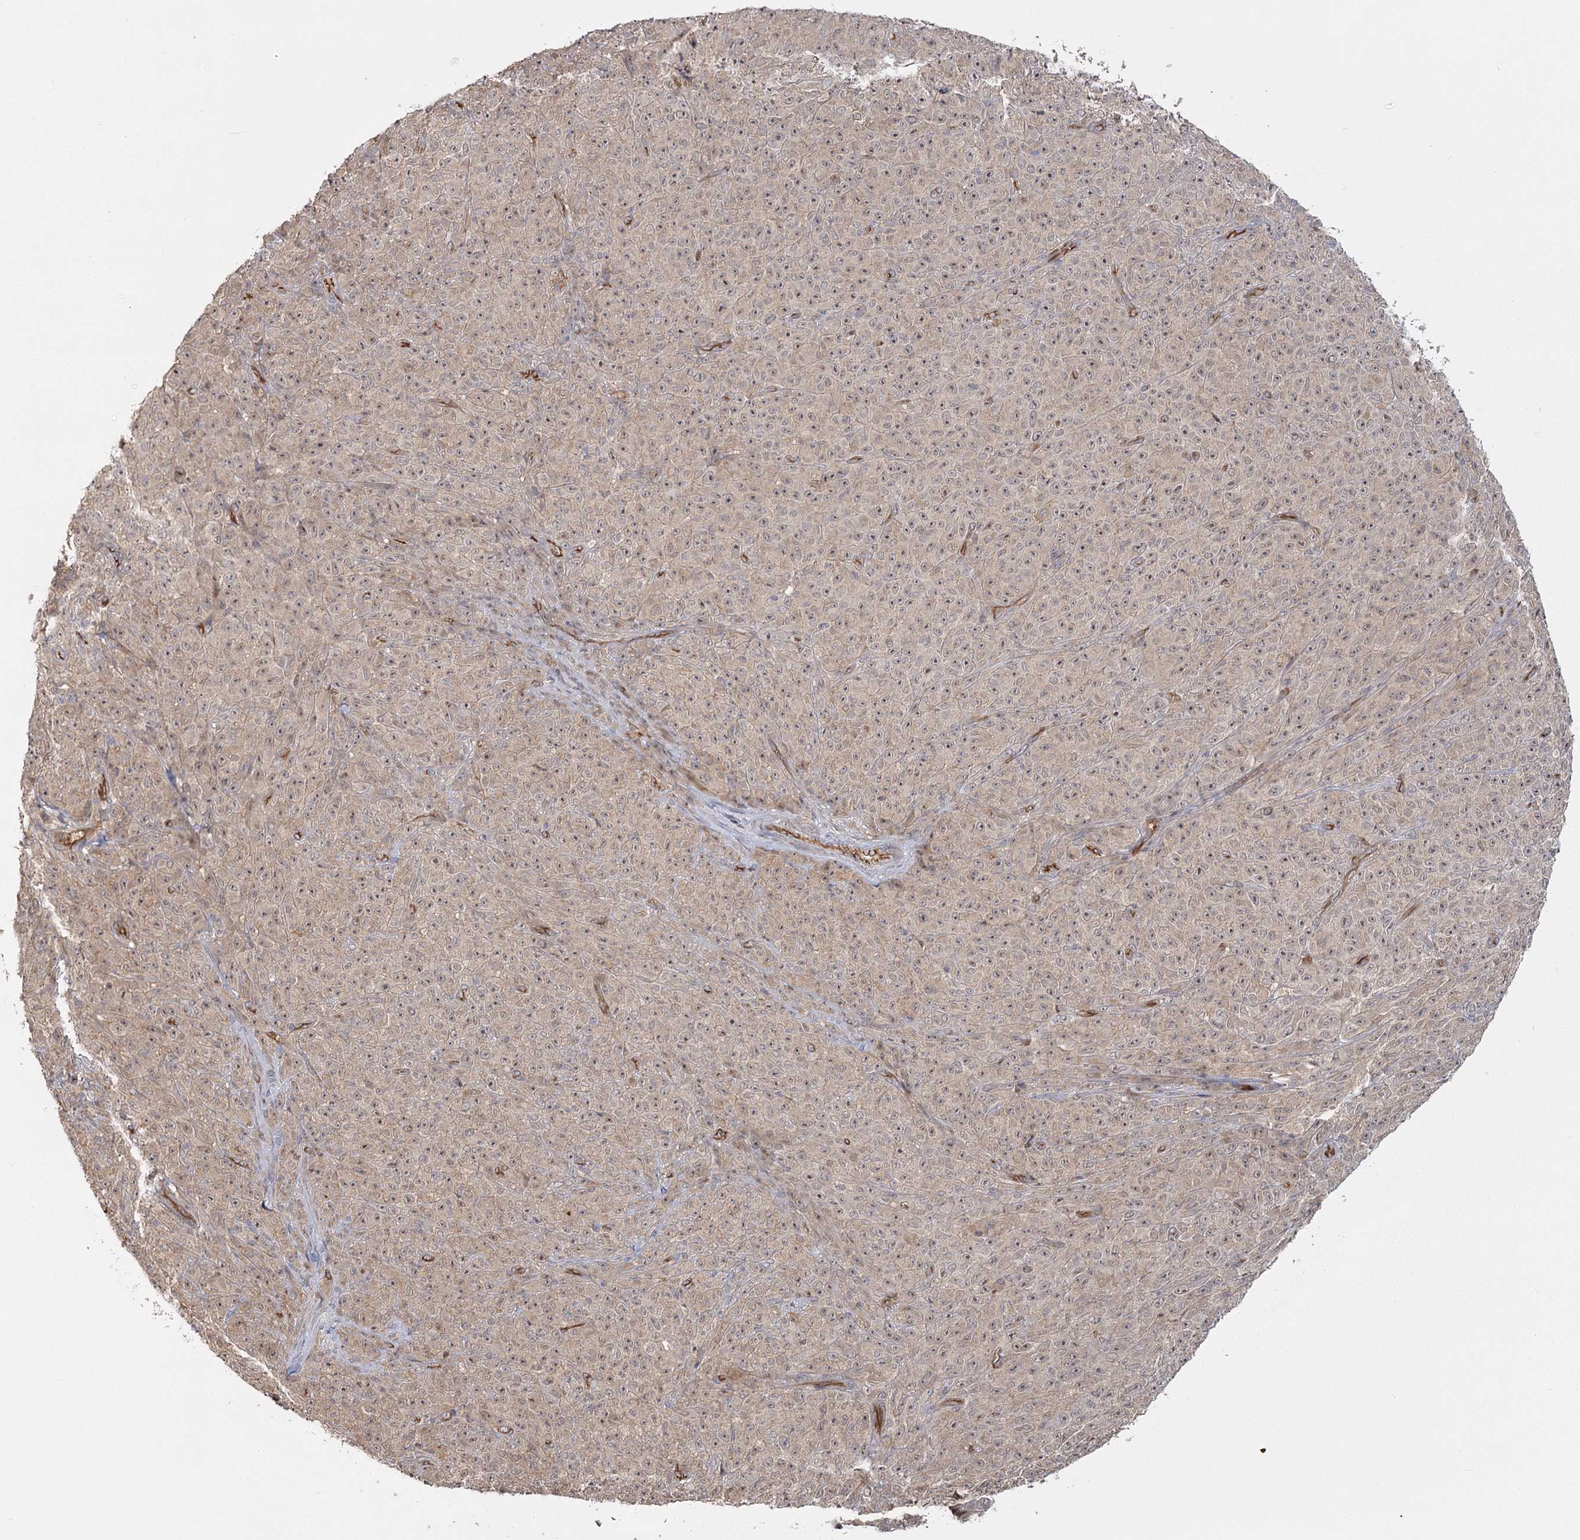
{"staining": {"intensity": "weak", "quantity": ">75%", "location": "cytoplasmic/membranous"}, "tissue": "melanoma", "cell_type": "Tumor cells", "image_type": "cancer", "snomed": [{"axis": "morphology", "description": "Malignant melanoma, NOS"}, {"axis": "topography", "description": "Skin"}], "caption": "A low amount of weak cytoplasmic/membranous staining is seen in about >75% of tumor cells in malignant melanoma tissue.", "gene": "RPP14", "patient": {"sex": "female", "age": 82}}